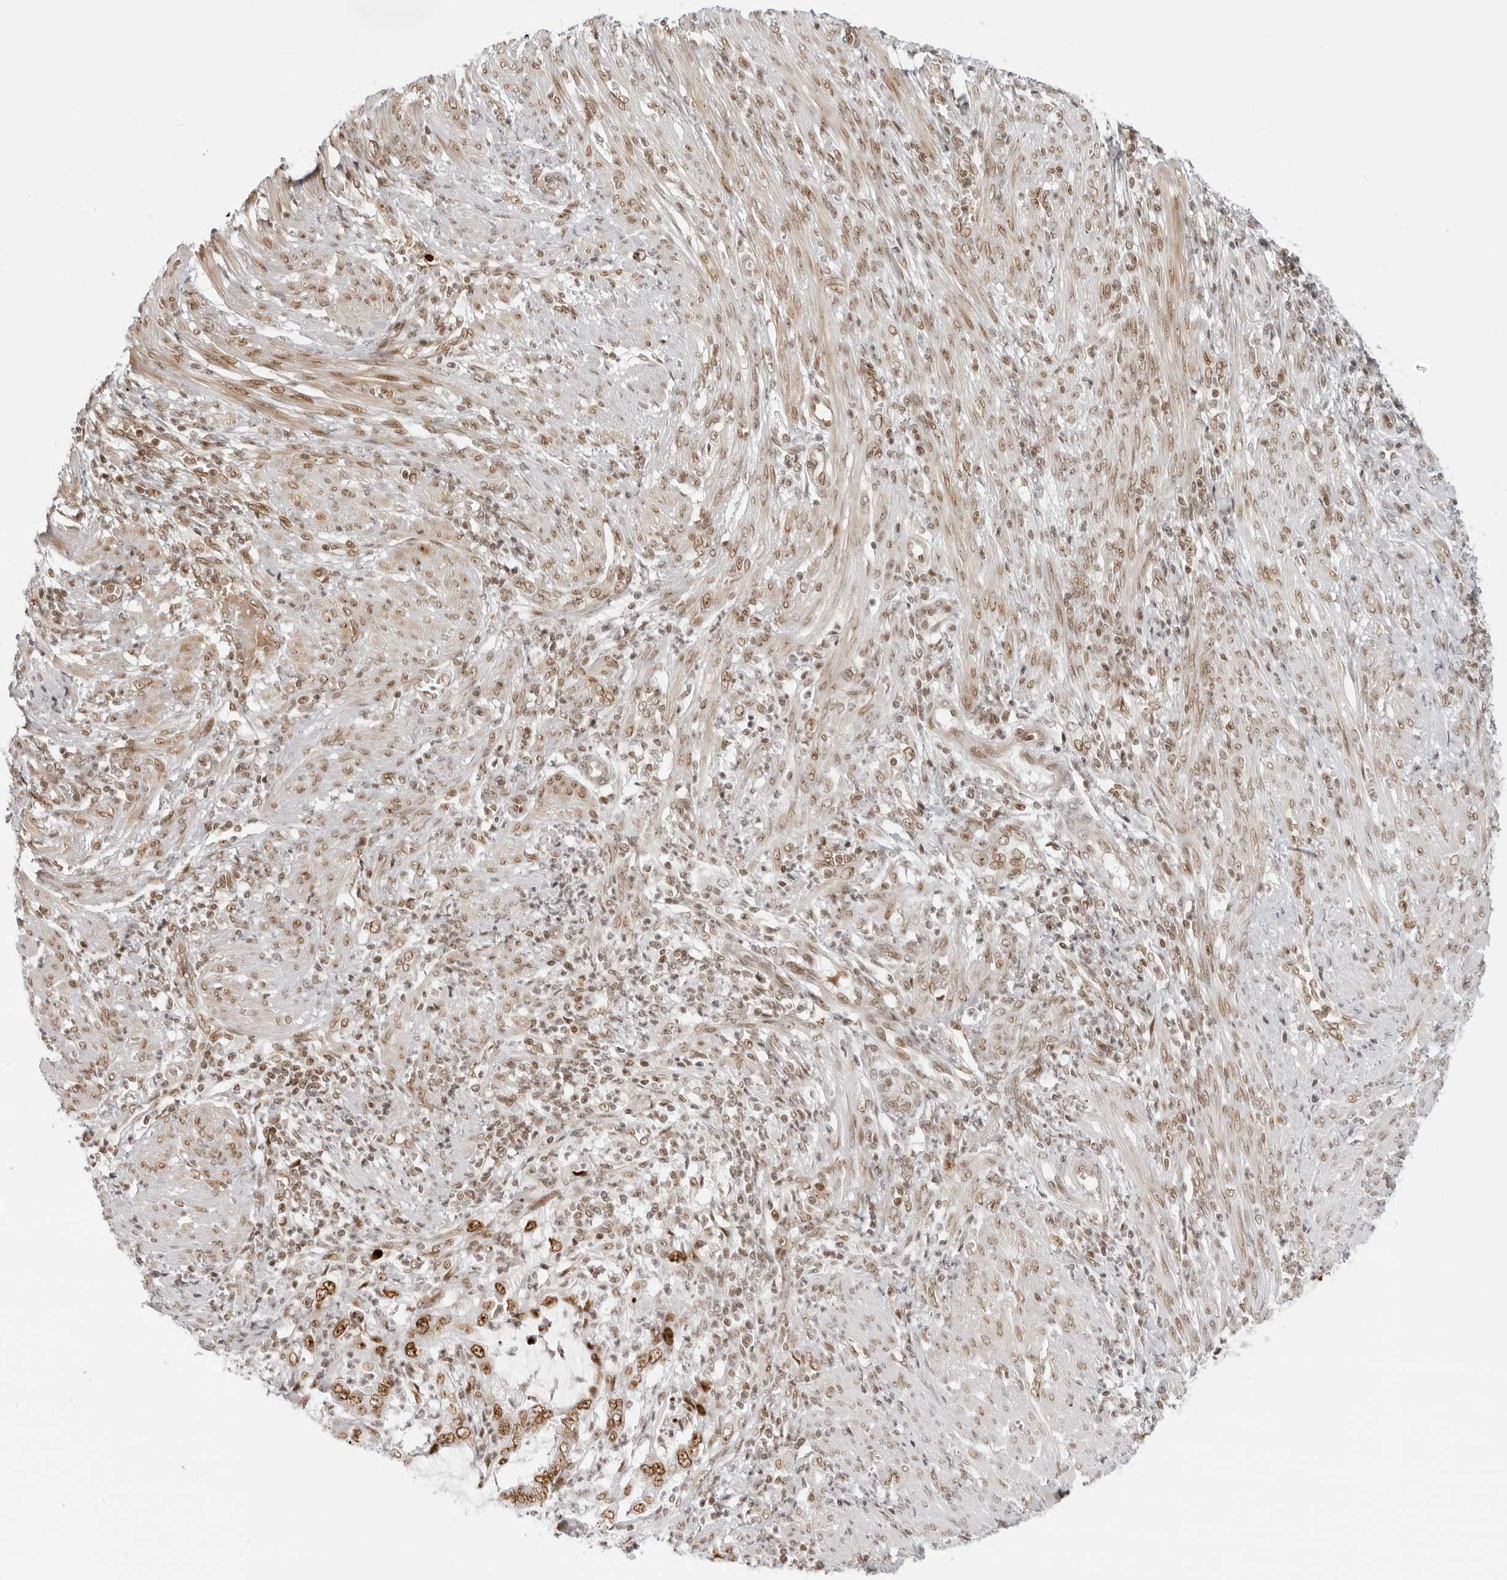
{"staining": {"intensity": "moderate", "quantity": ">75%", "location": "nuclear"}, "tissue": "endometrial cancer", "cell_type": "Tumor cells", "image_type": "cancer", "snomed": [{"axis": "morphology", "description": "Adenocarcinoma, NOS"}, {"axis": "topography", "description": "Endometrium"}], "caption": "This is an image of immunohistochemistry (IHC) staining of endometrial adenocarcinoma, which shows moderate positivity in the nuclear of tumor cells.", "gene": "RCC1", "patient": {"sex": "female", "age": 51}}